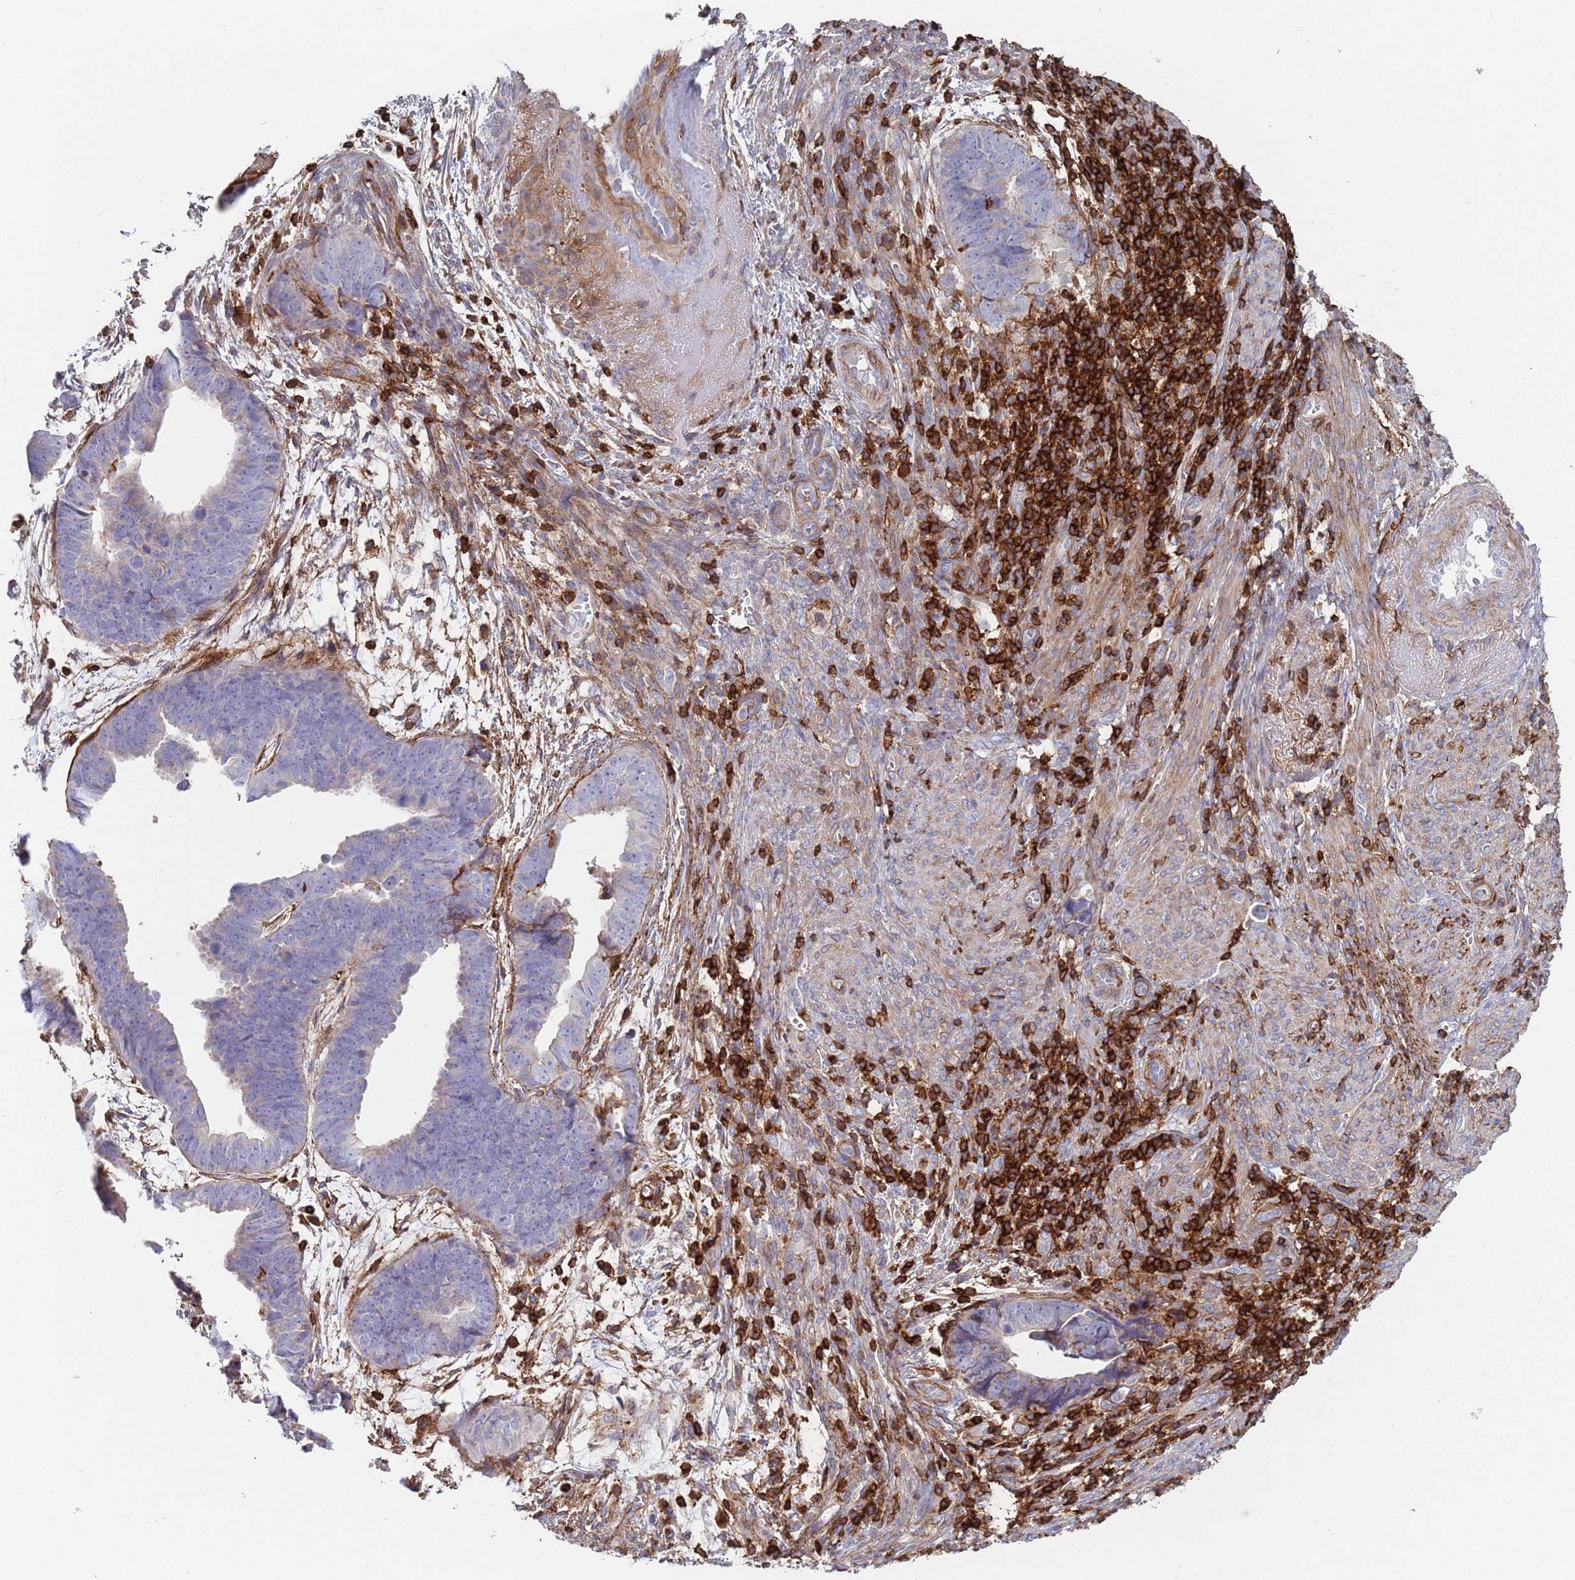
{"staining": {"intensity": "negative", "quantity": "none", "location": "none"}, "tissue": "endometrial cancer", "cell_type": "Tumor cells", "image_type": "cancer", "snomed": [{"axis": "morphology", "description": "Adenocarcinoma, NOS"}, {"axis": "topography", "description": "Endometrium"}], "caption": "Immunohistochemistry micrograph of neoplastic tissue: human adenocarcinoma (endometrial) stained with DAB displays no significant protein staining in tumor cells. (DAB IHC visualized using brightfield microscopy, high magnification).", "gene": "RNF144A", "patient": {"sex": "female", "age": 75}}